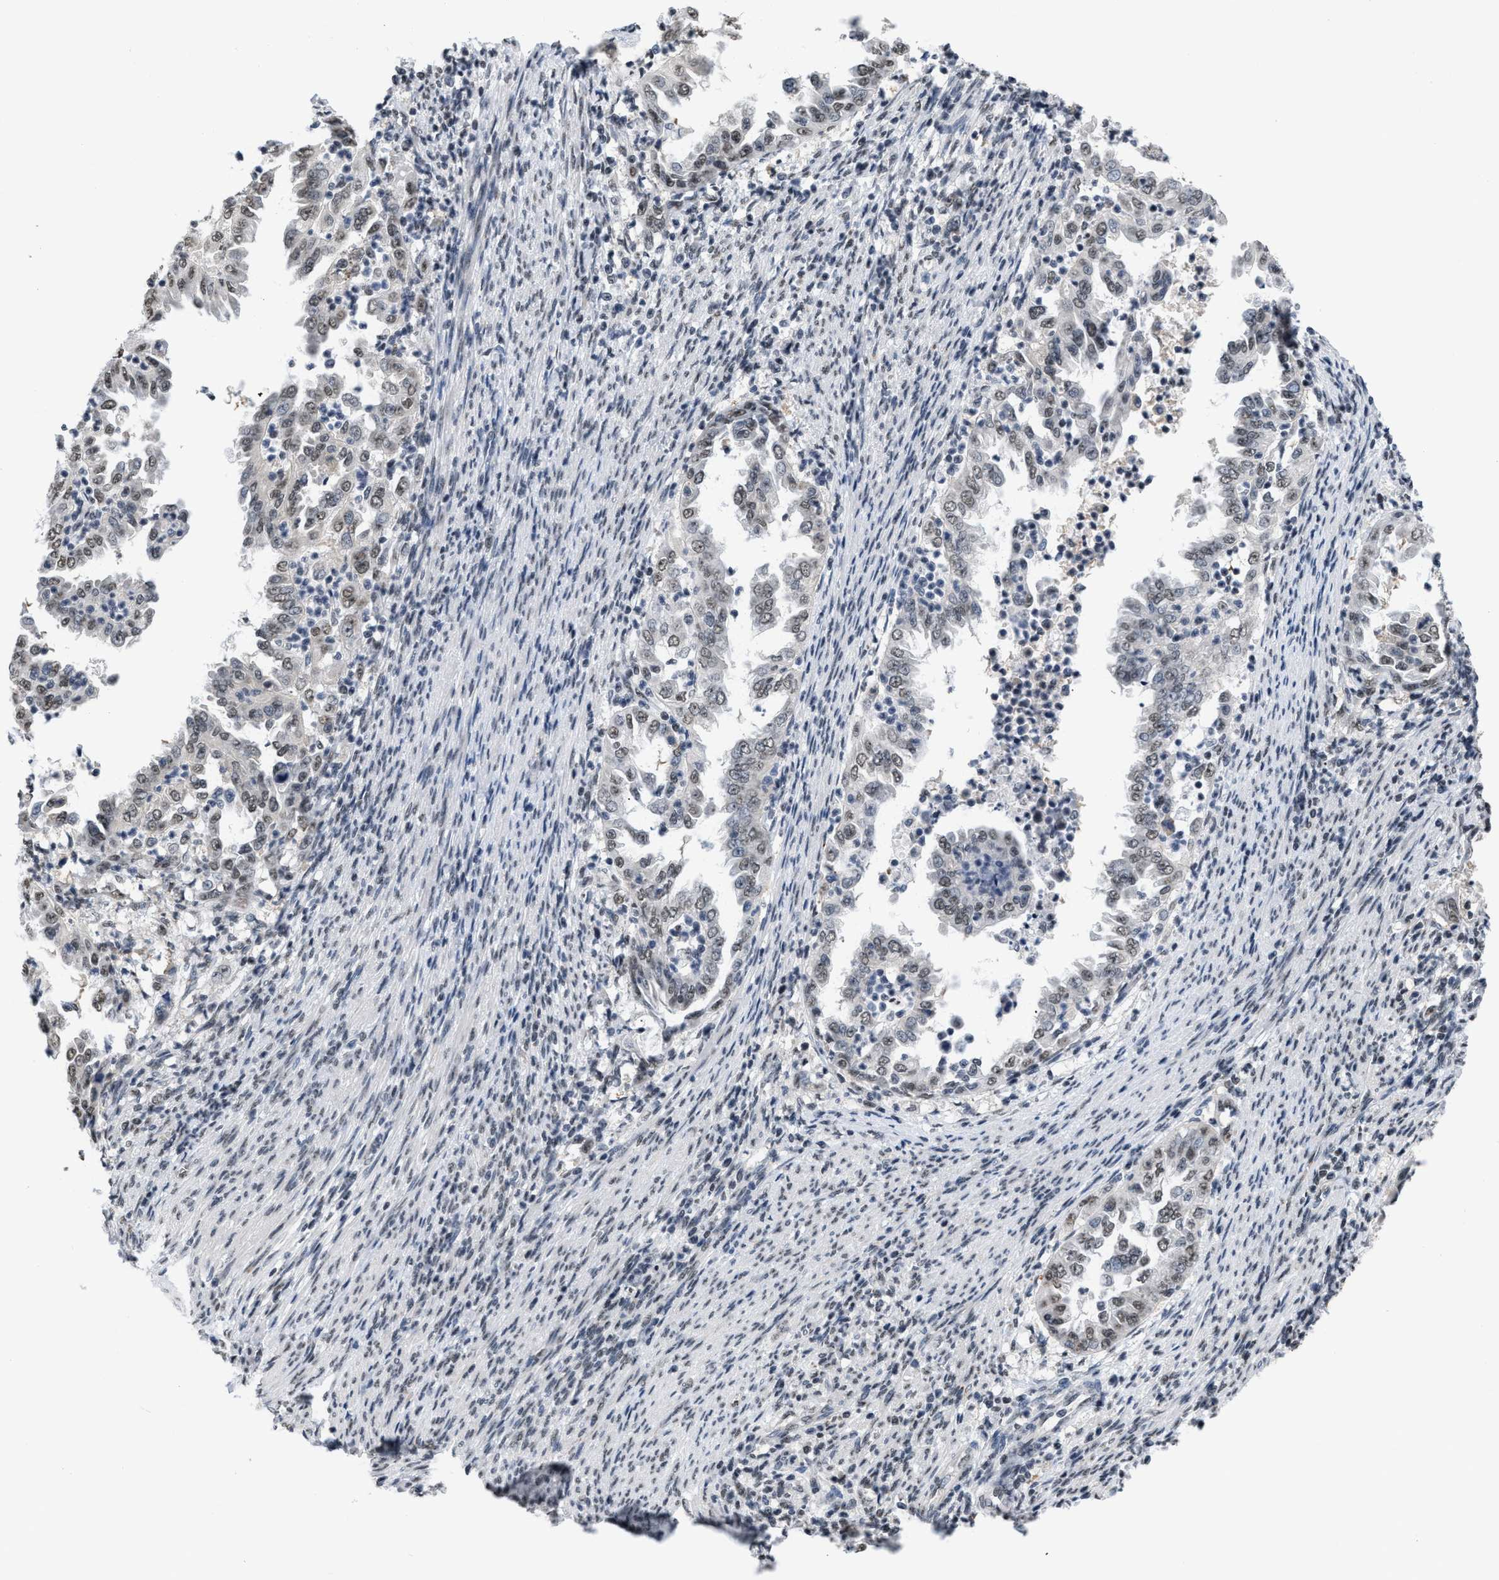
{"staining": {"intensity": "weak", "quantity": ">75%", "location": "nuclear"}, "tissue": "endometrial cancer", "cell_type": "Tumor cells", "image_type": "cancer", "snomed": [{"axis": "morphology", "description": "Adenocarcinoma, NOS"}, {"axis": "topography", "description": "Endometrium"}], "caption": "Immunohistochemistry (IHC) (DAB (3,3'-diaminobenzidine)) staining of human endometrial cancer demonstrates weak nuclear protein staining in approximately >75% of tumor cells. Nuclei are stained in blue.", "gene": "RAF1", "patient": {"sex": "female", "age": 85}}